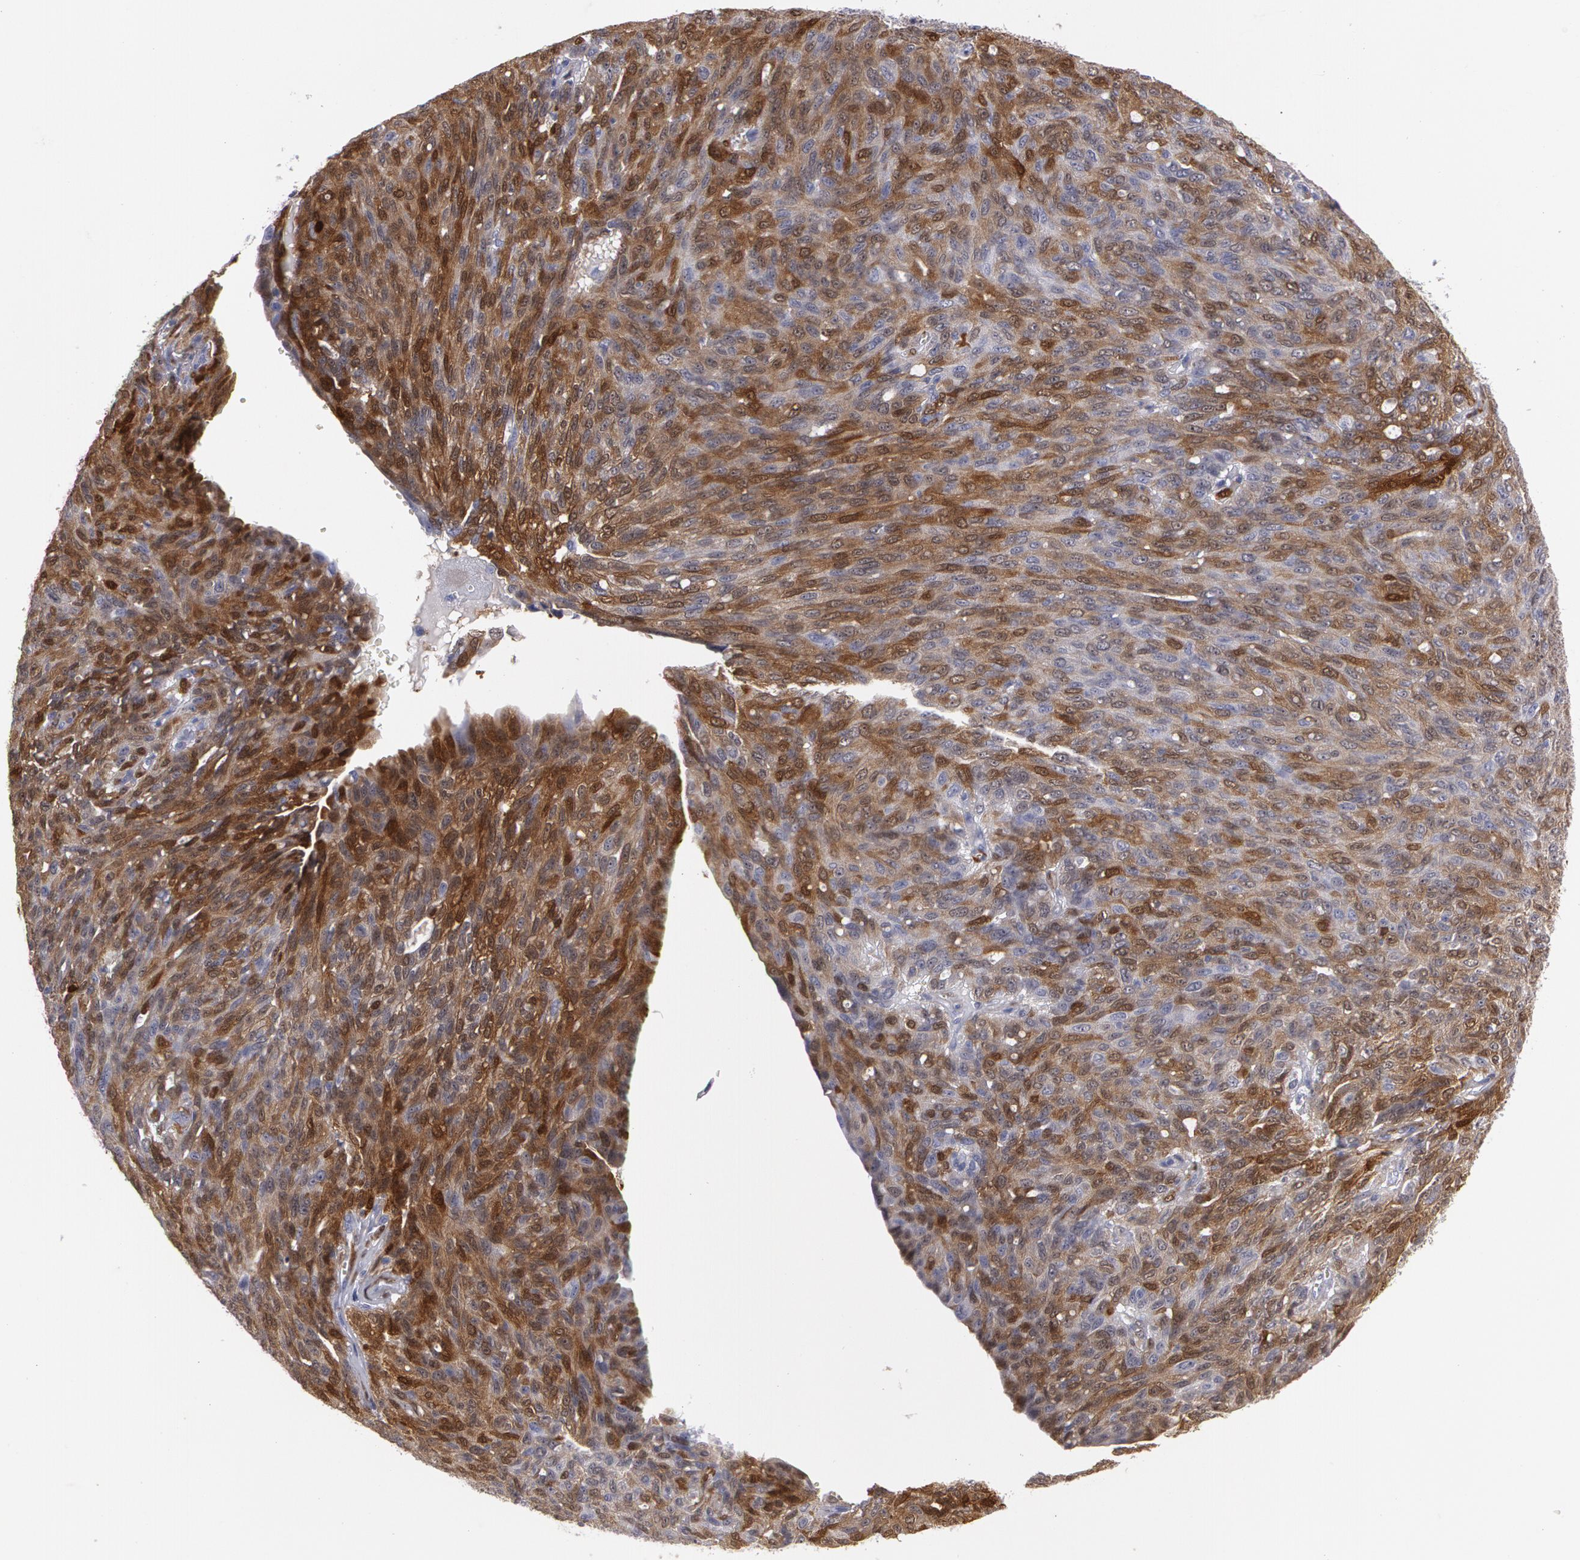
{"staining": {"intensity": "strong", "quantity": "25%-75%", "location": "cytoplasmic/membranous,nuclear"}, "tissue": "ovarian cancer", "cell_type": "Tumor cells", "image_type": "cancer", "snomed": [{"axis": "morphology", "description": "Carcinoma, endometroid"}, {"axis": "topography", "description": "Ovary"}], "caption": "Protein staining of endometroid carcinoma (ovarian) tissue demonstrates strong cytoplasmic/membranous and nuclear positivity in approximately 25%-75% of tumor cells.", "gene": "TAGLN", "patient": {"sex": "female", "age": 60}}